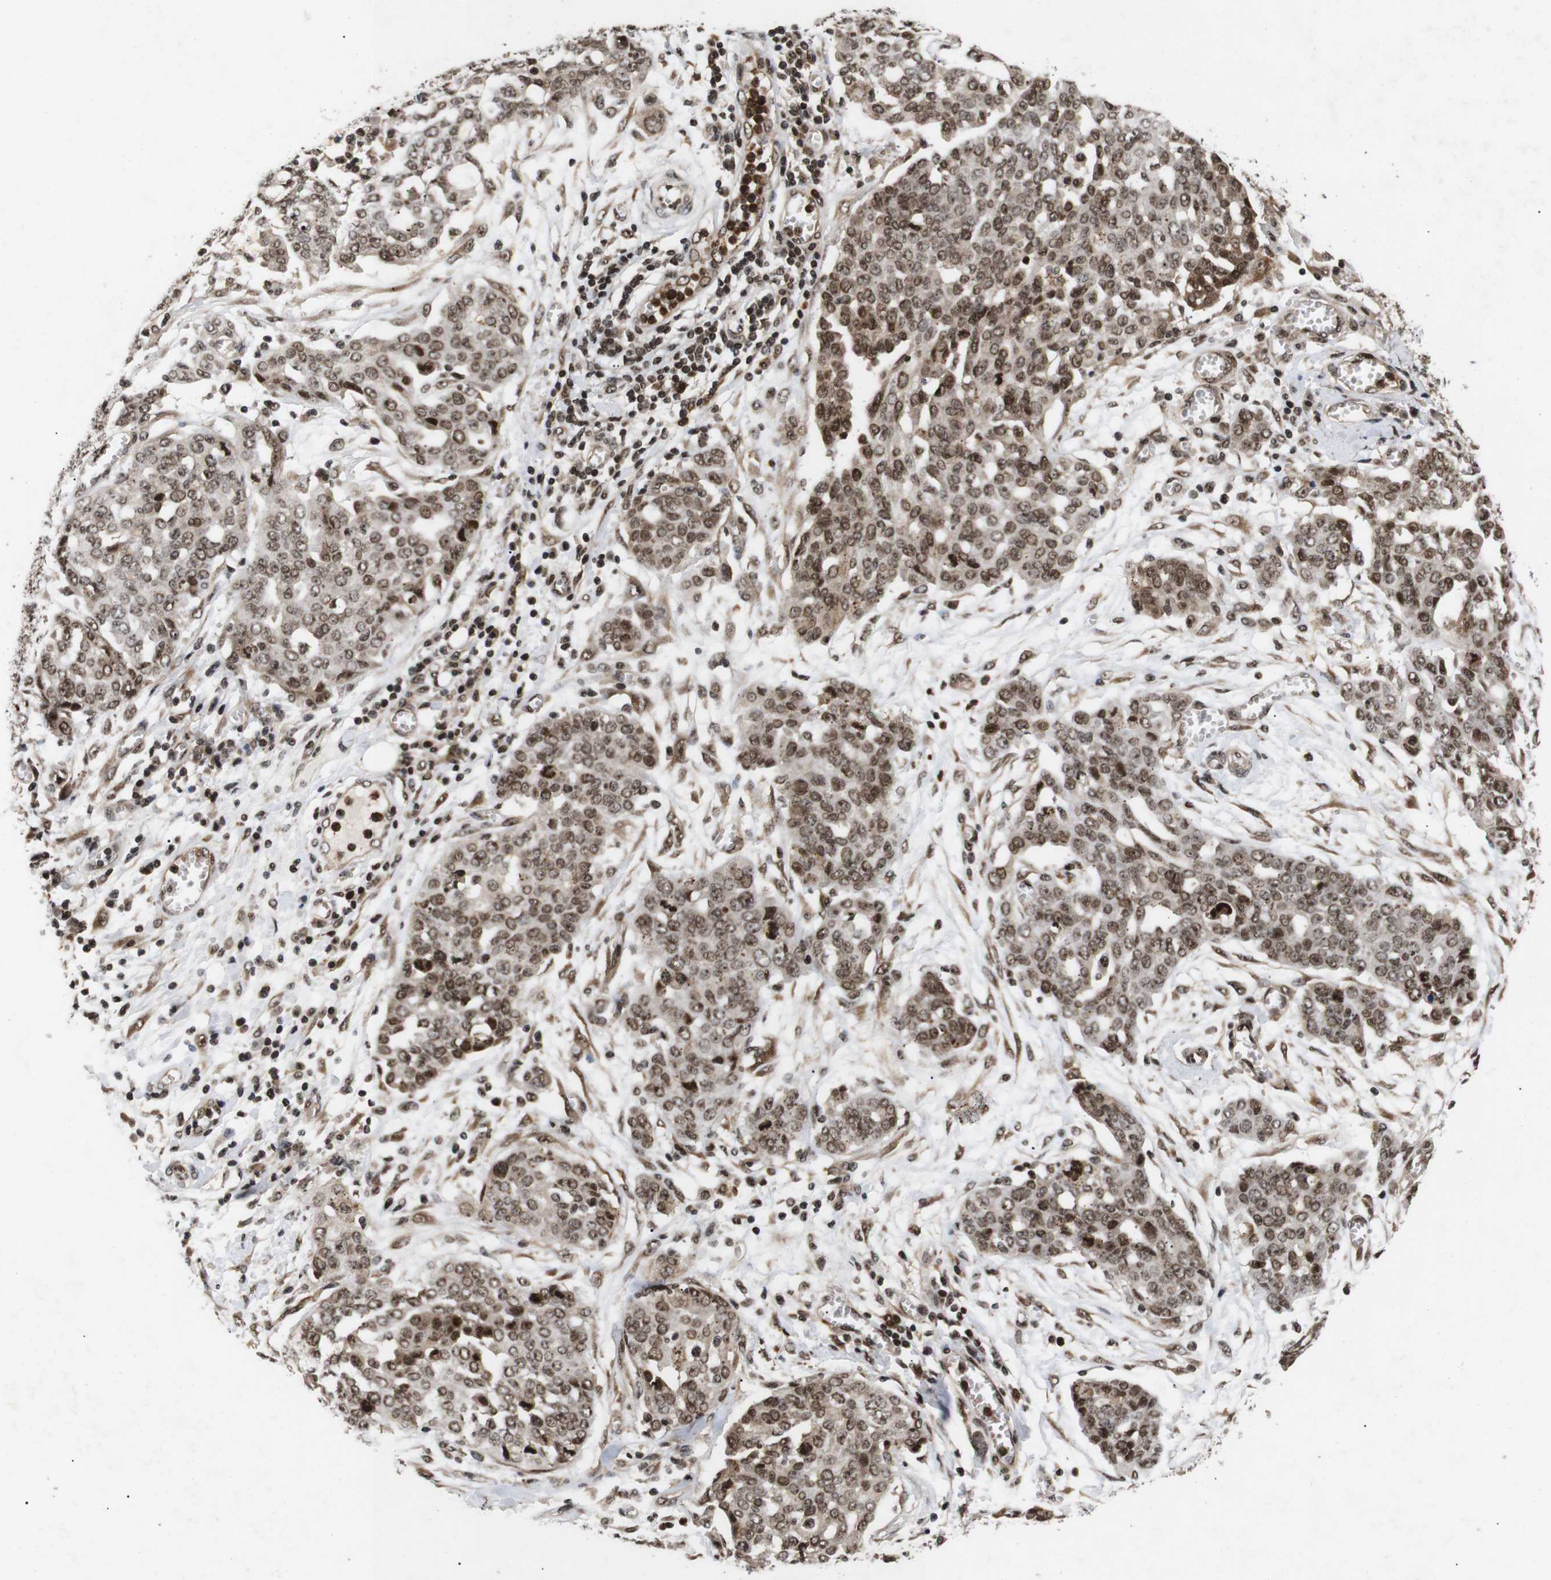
{"staining": {"intensity": "moderate", "quantity": ">75%", "location": "cytoplasmic/membranous,nuclear"}, "tissue": "ovarian cancer", "cell_type": "Tumor cells", "image_type": "cancer", "snomed": [{"axis": "morphology", "description": "Cystadenocarcinoma, serous, NOS"}, {"axis": "topography", "description": "Soft tissue"}, {"axis": "topography", "description": "Ovary"}], "caption": "Ovarian serous cystadenocarcinoma was stained to show a protein in brown. There is medium levels of moderate cytoplasmic/membranous and nuclear expression in about >75% of tumor cells.", "gene": "KIF23", "patient": {"sex": "female", "age": 57}}